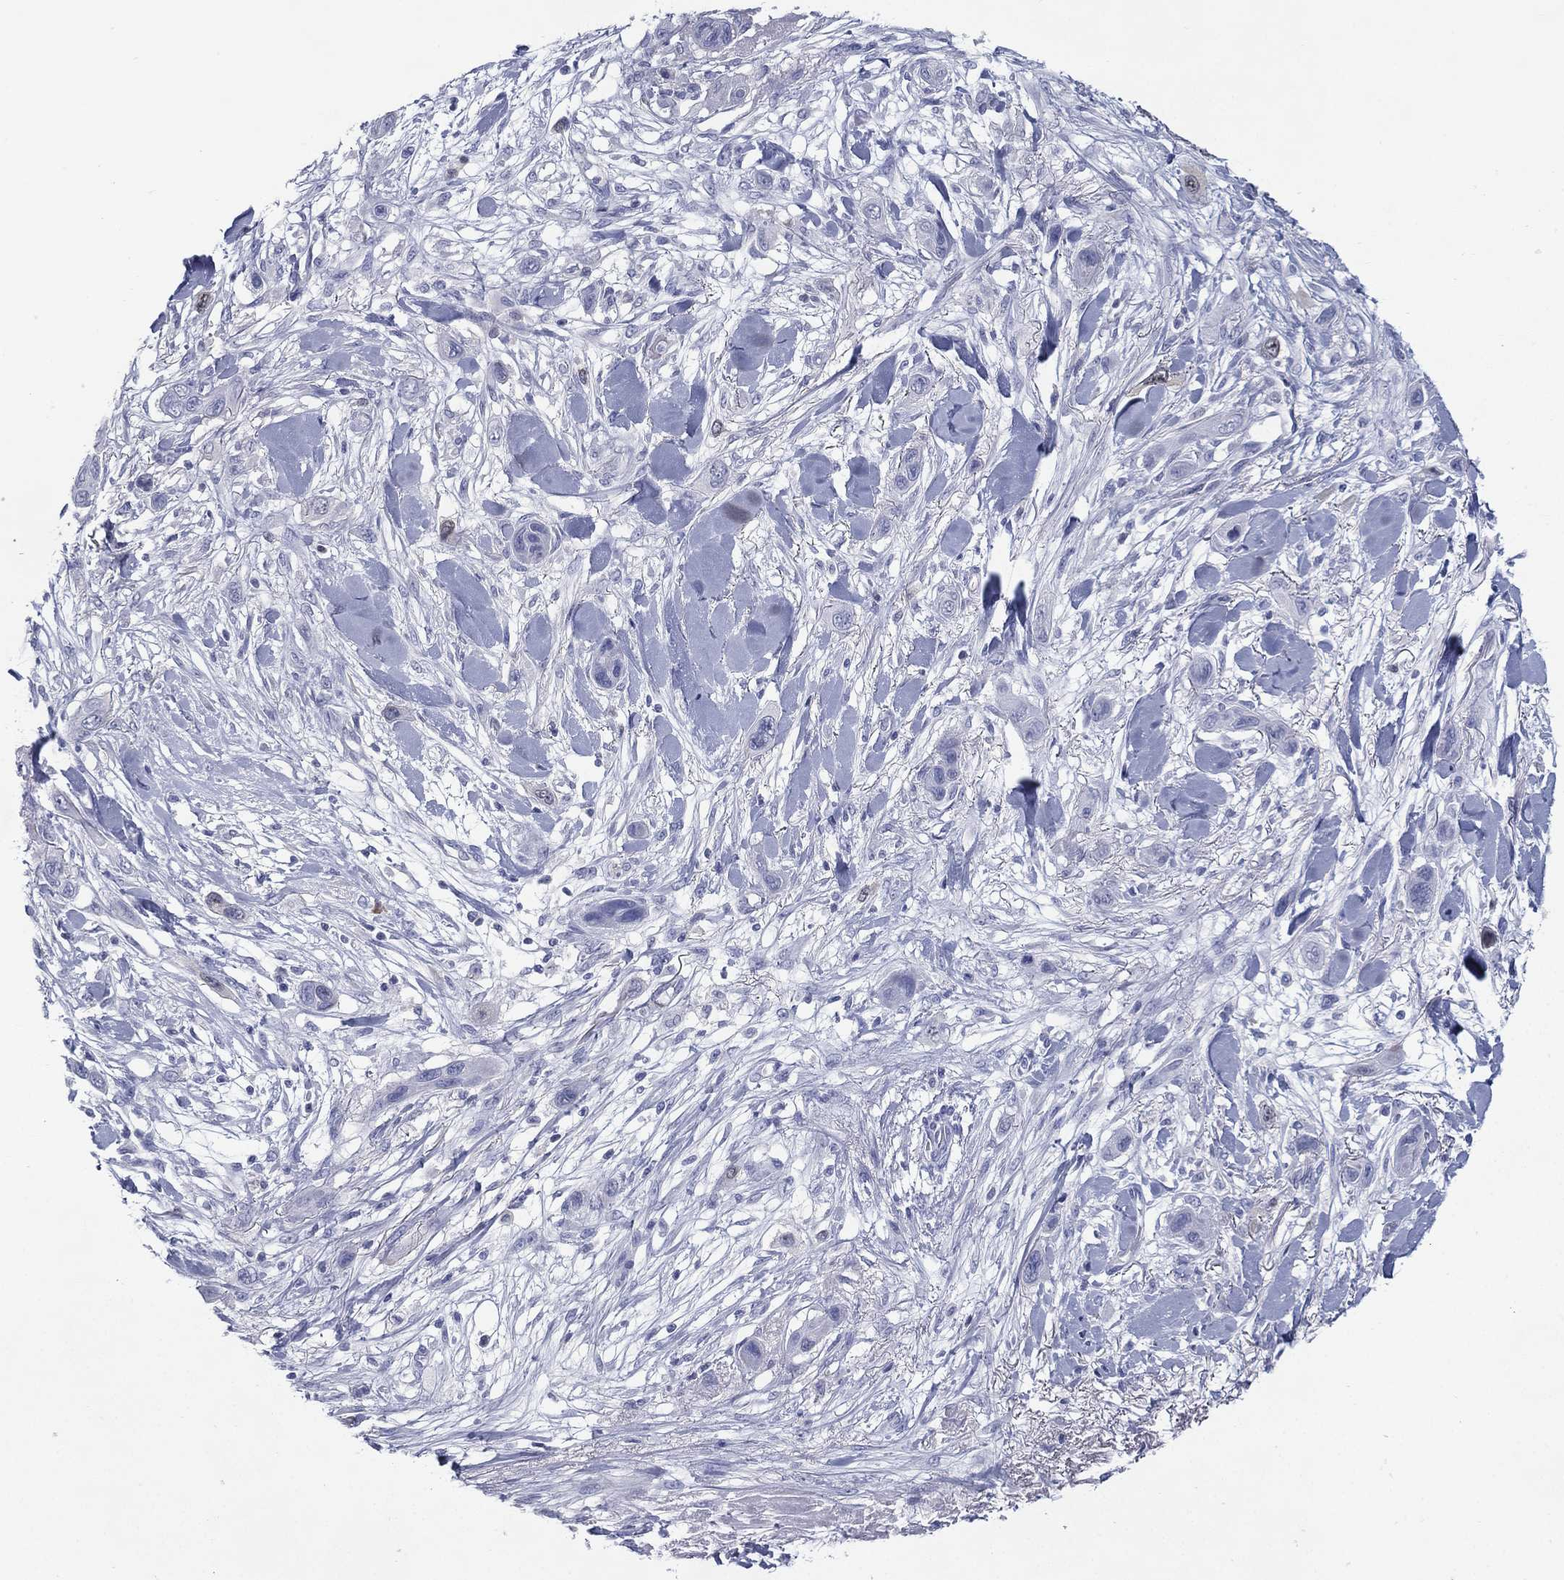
{"staining": {"intensity": "negative", "quantity": "none", "location": "none"}, "tissue": "skin cancer", "cell_type": "Tumor cells", "image_type": "cancer", "snomed": [{"axis": "morphology", "description": "Squamous cell carcinoma, NOS"}, {"axis": "topography", "description": "Skin"}], "caption": "Tumor cells show no significant expression in skin cancer. (Brightfield microscopy of DAB immunohistochemistry (IHC) at high magnification).", "gene": "KIF2C", "patient": {"sex": "male", "age": 79}}